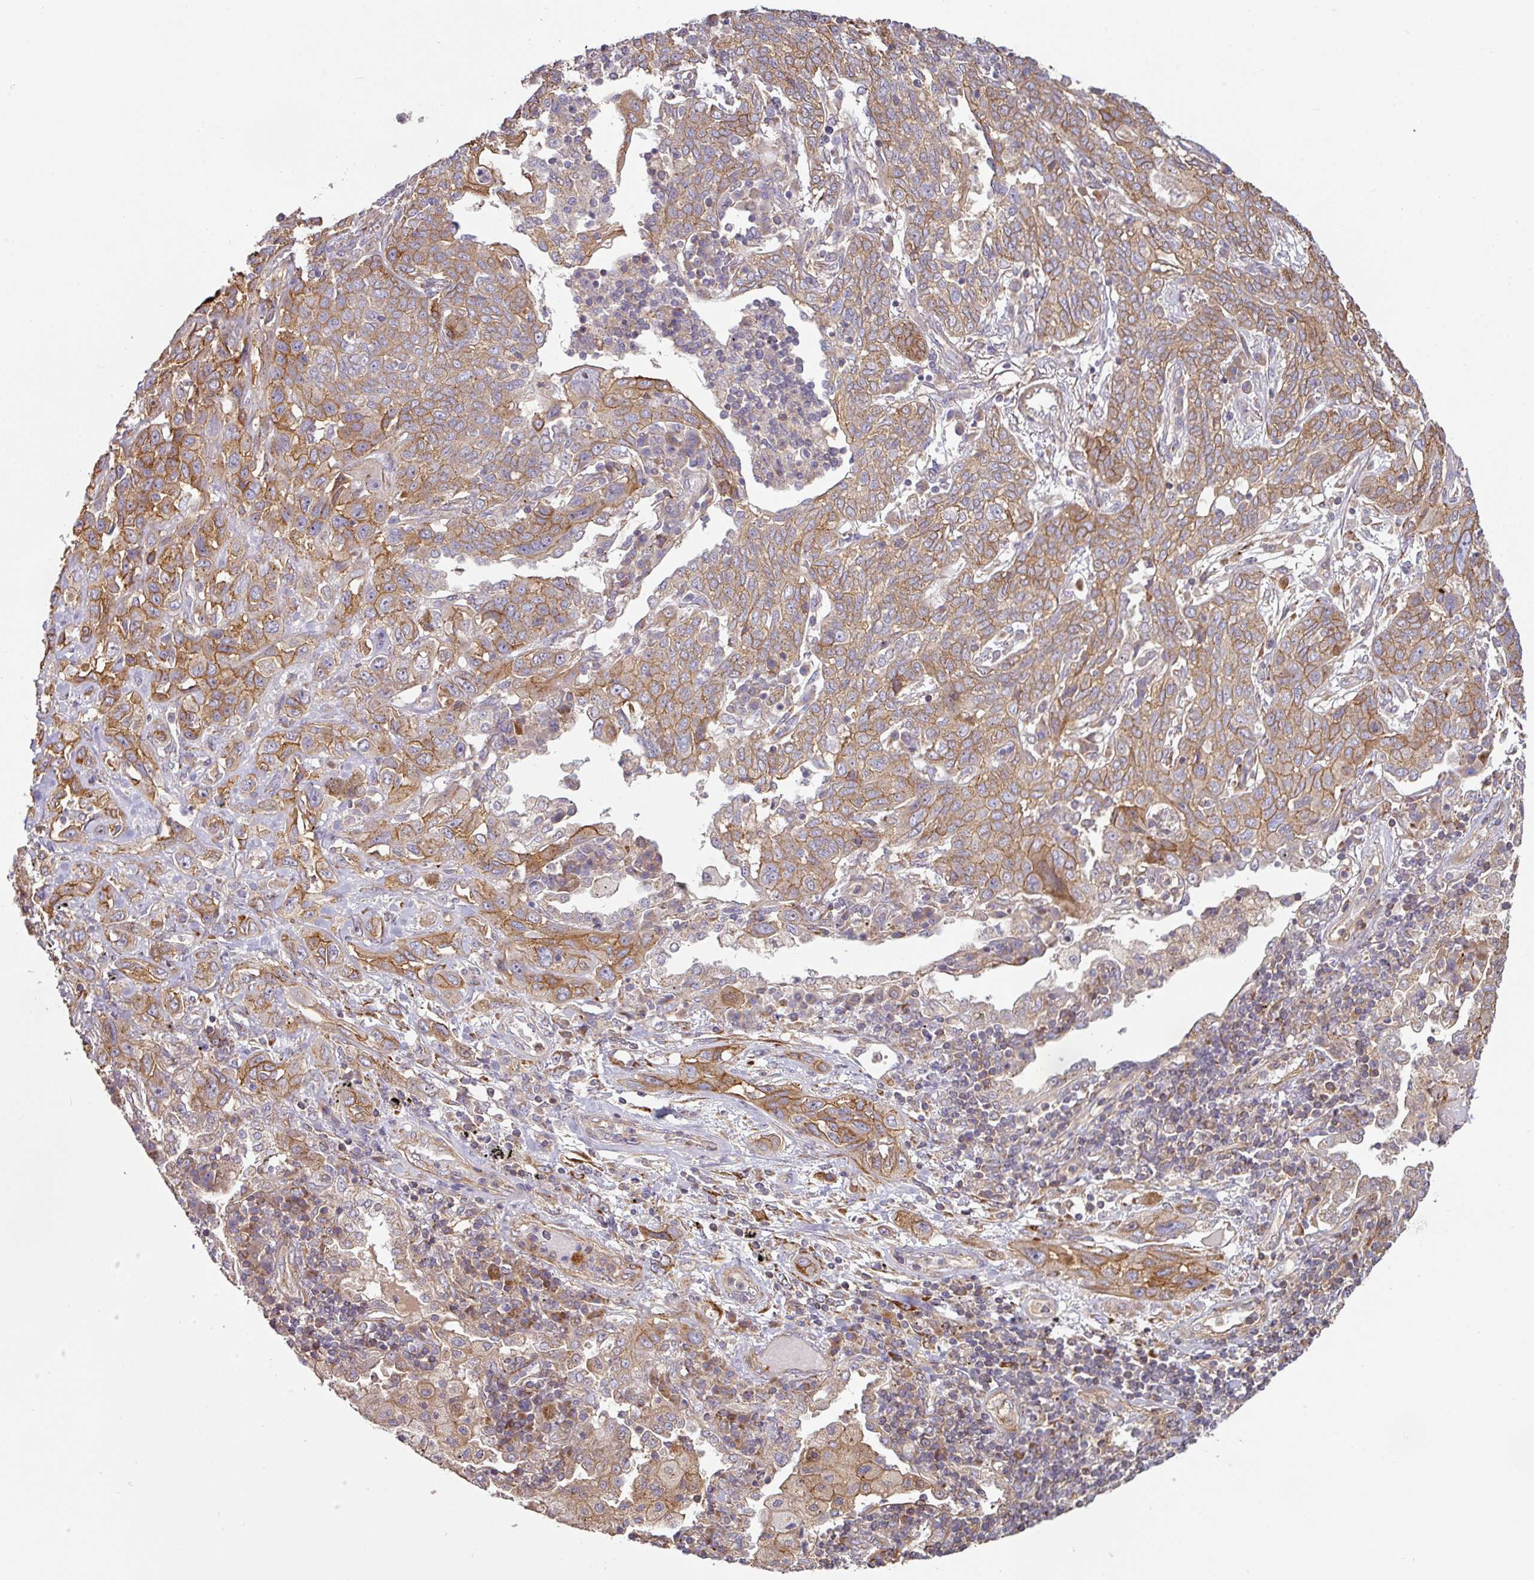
{"staining": {"intensity": "moderate", "quantity": ">75%", "location": "cytoplasmic/membranous"}, "tissue": "lung cancer", "cell_type": "Tumor cells", "image_type": "cancer", "snomed": [{"axis": "morphology", "description": "Squamous cell carcinoma, NOS"}, {"axis": "topography", "description": "Lung"}], "caption": "Immunohistochemical staining of lung squamous cell carcinoma exhibits medium levels of moderate cytoplasmic/membranous protein staining in about >75% of tumor cells.", "gene": "CASP2", "patient": {"sex": "female", "age": 70}}